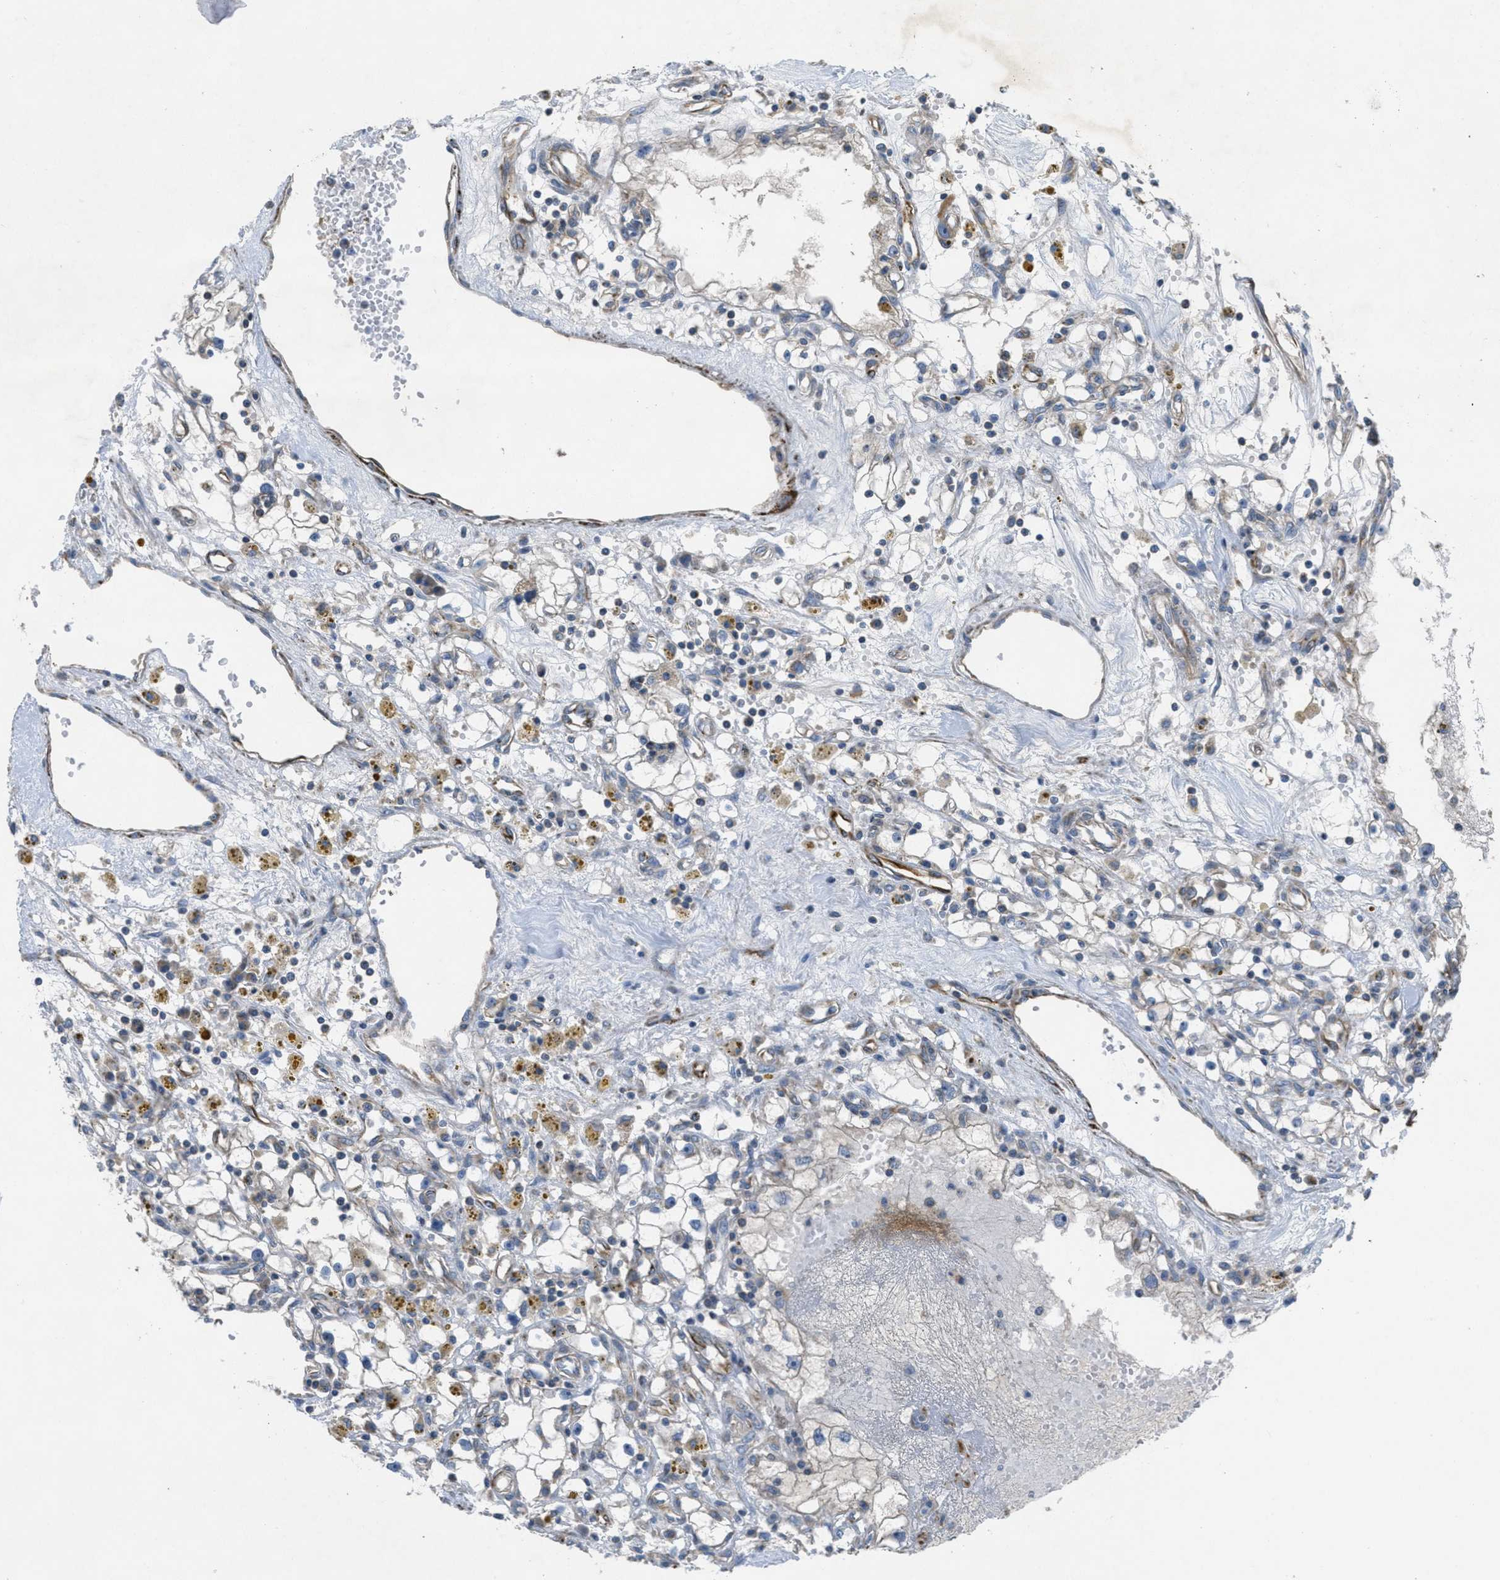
{"staining": {"intensity": "negative", "quantity": "none", "location": "none"}, "tissue": "renal cancer", "cell_type": "Tumor cells", "image_type": "cancer", "snomed": [{"axis": "morphology", "description": "Adenocarcinoma, NOS"}, {"axis": "topography", "description": "Kidney"}], "caption": "Protein analysis of renal cancer (adenocarcinoma) exhibits no significant expression in tumor cells.", "gene": "BTN3A1", "patient": {"sex": "male", "age": 56}}